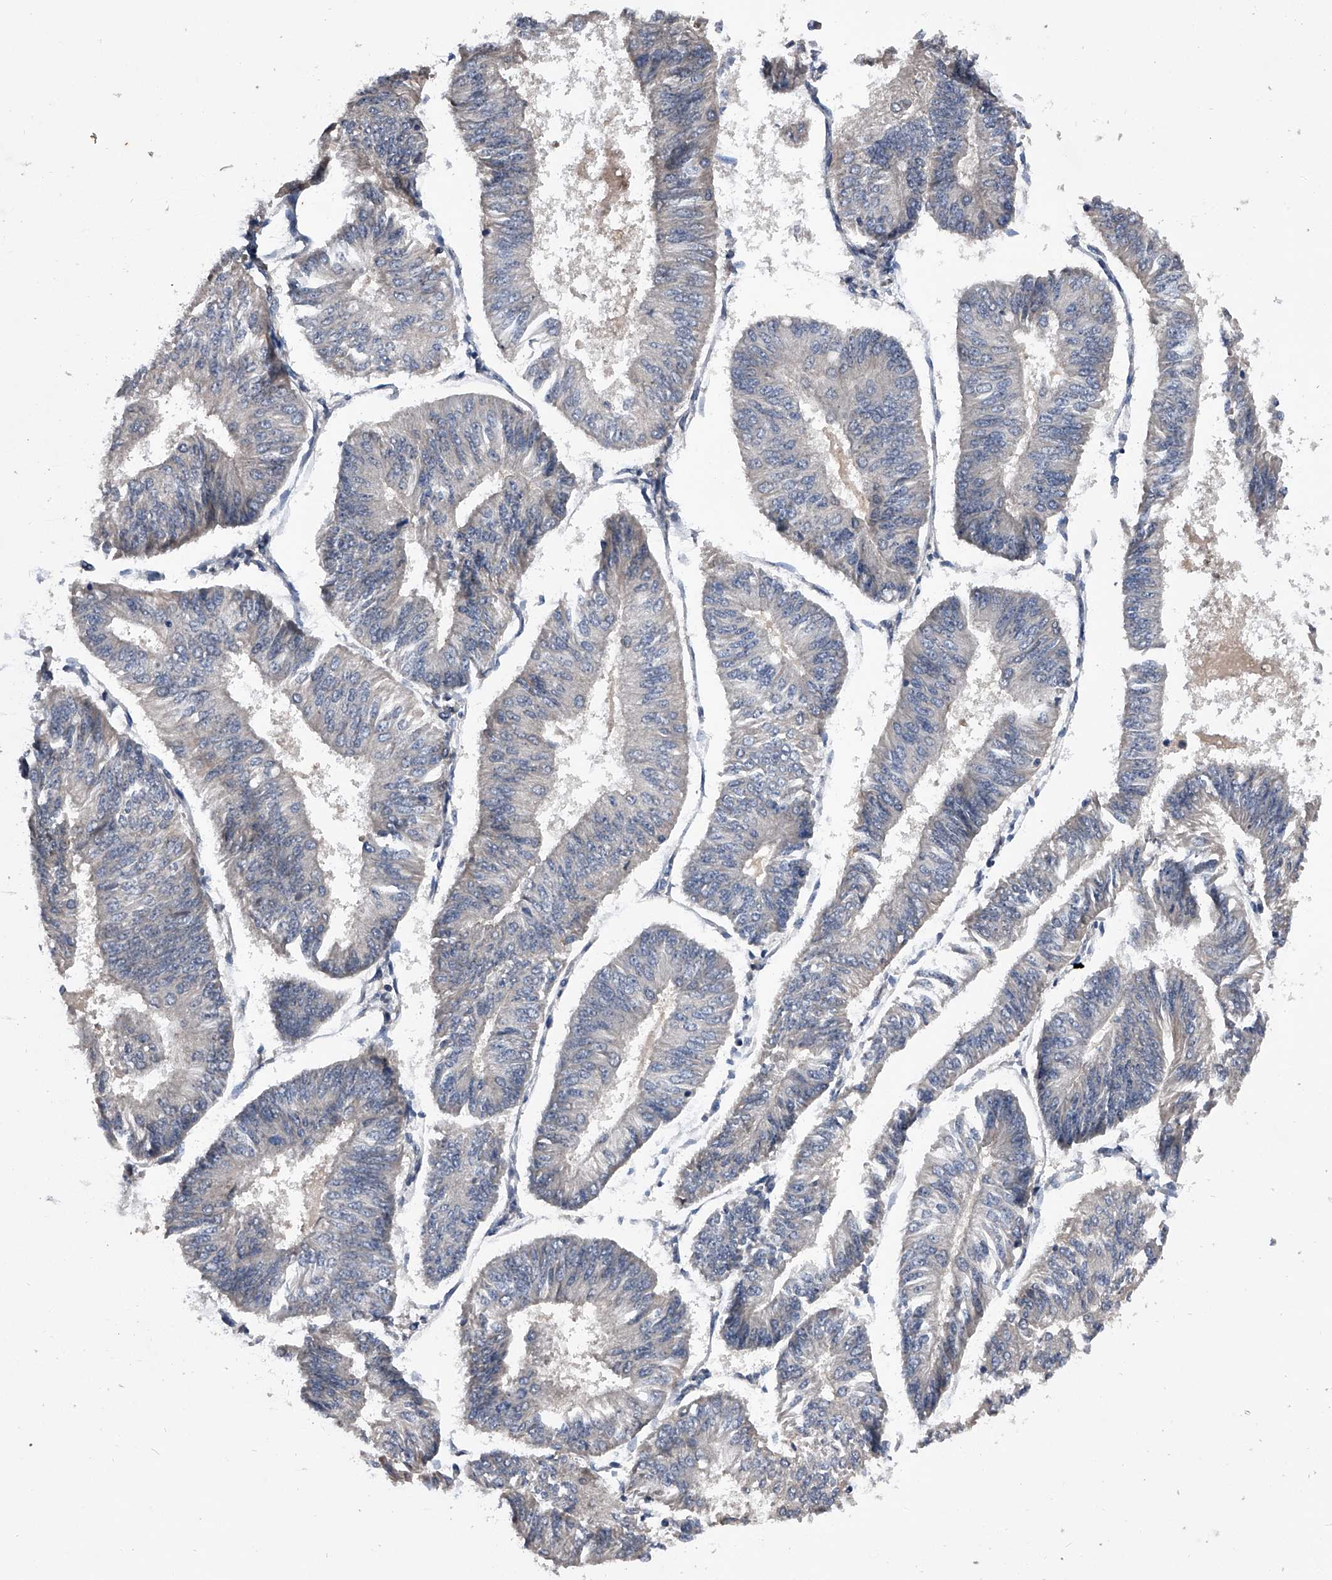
{"staining": {"intensity": "negative", "quantity": "none", "location": "none"}, "tissue": "endometrial cancer", "cell_type": "Tumor cells", "image_type": "cancer", "snomed": [{"axis": "morphology", "description": "Adenocarcinoma, NOS"}, {"axis": "topography", "description": "Endometrium"}], "caption": "IHC image of neoplastic tissue: endometrial cancer stained with DAB (3,3'-diaminobenzidine) exhibits no significant protein staining in tumor cells. Nuclei are stained in blue.", "gene": "ZNF30", "patient": {"sex": "female", "age": 58}}